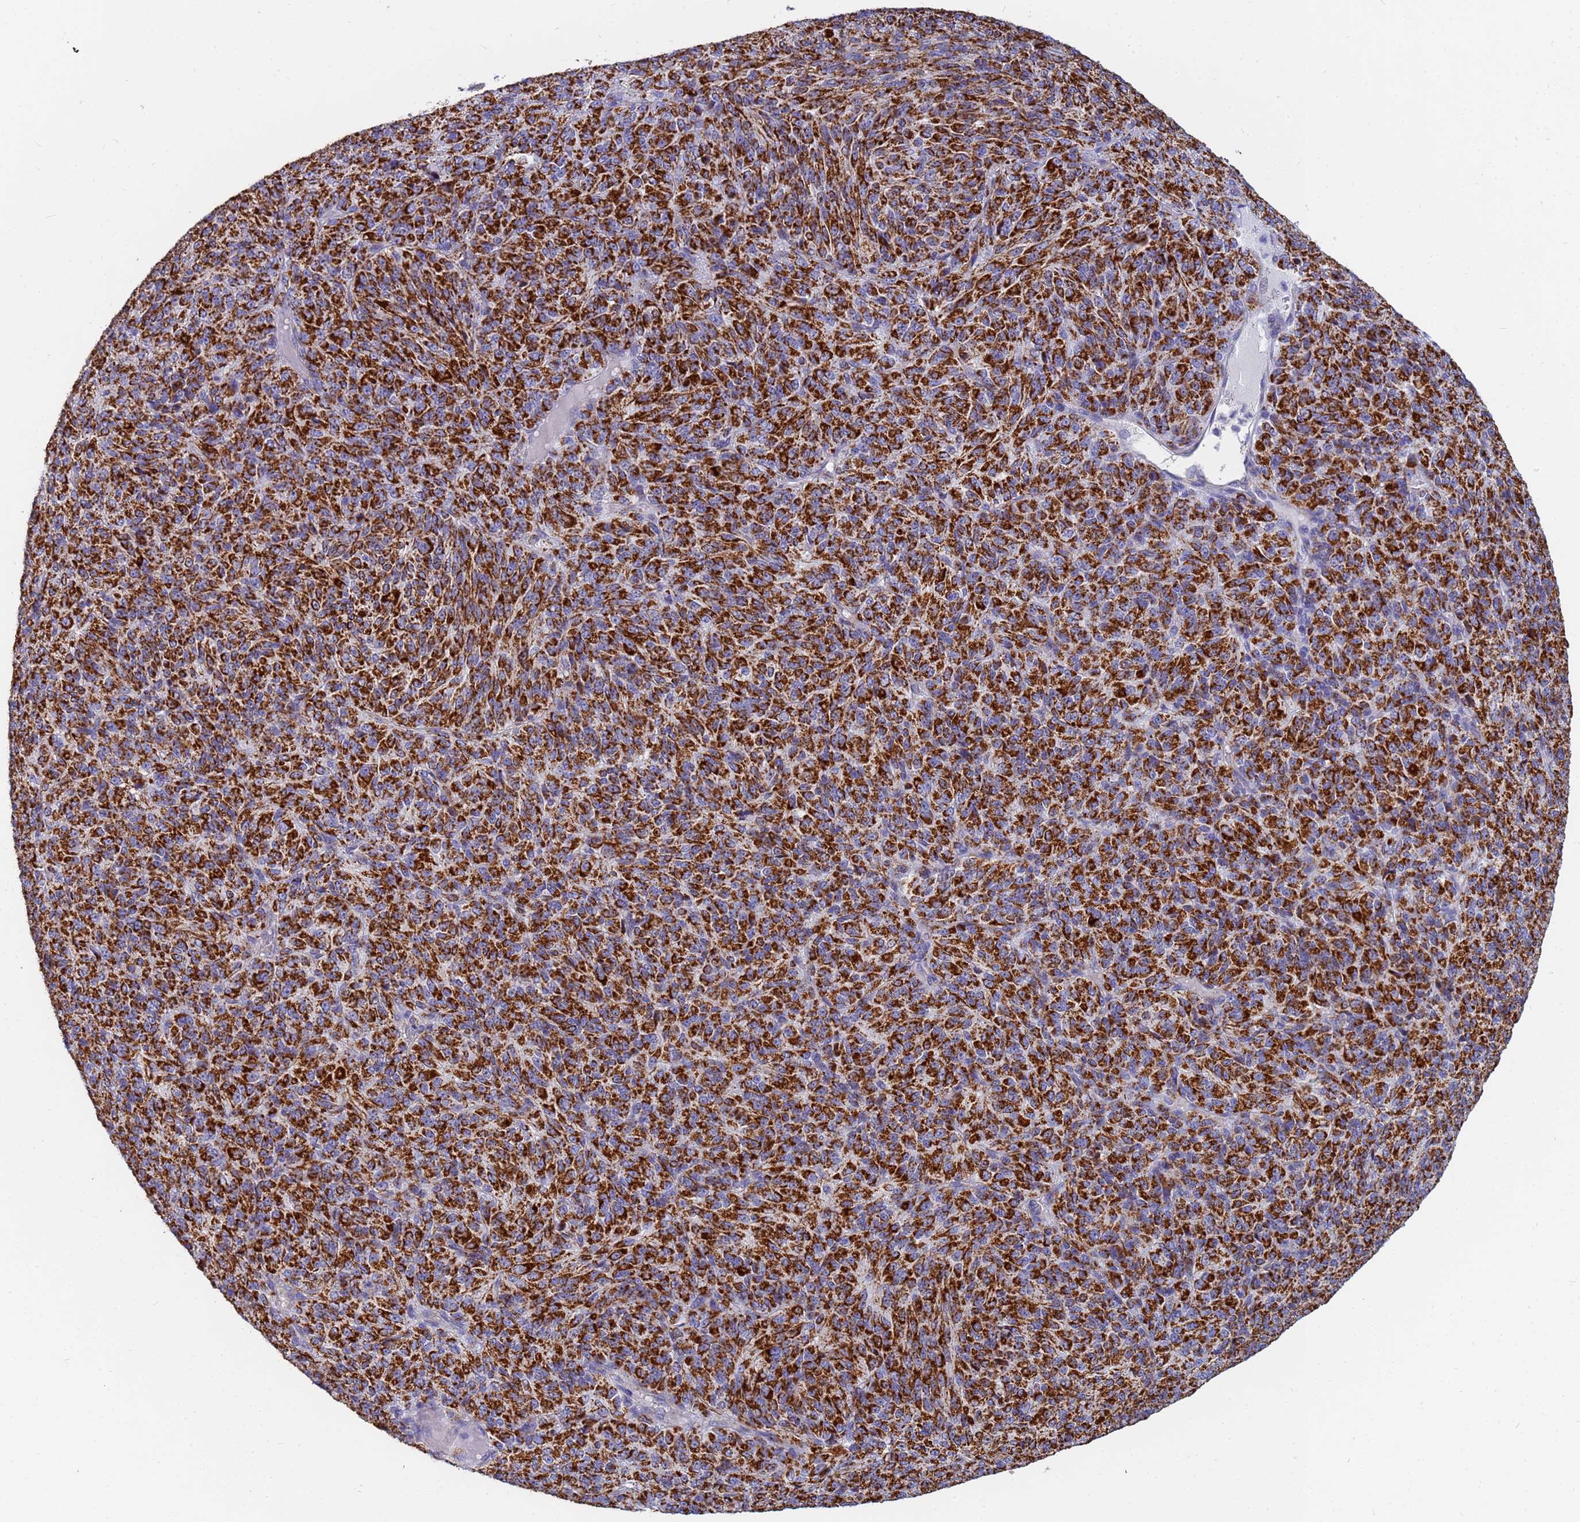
{"staining": {"intensity": "strong", "quantity": ">75%", "location": "cytoplasmic/membranous"}, "tissue": "melanoma", "cell_type": "Tumor cells", "image_type": "cancer", "snomed": [{"axis": "morphology", "description": "Malignant melanoma, Metastatic site"}, {"axis": "topography", "description": "Brain"}], "caption": "Malignant melanoma (metastatic site) stained for a protein reveals strong cytoplasmic/membranous positivity in tumor cells.", "gene": "UQCRH", "patient": {"sex": "female", "age": 56}}